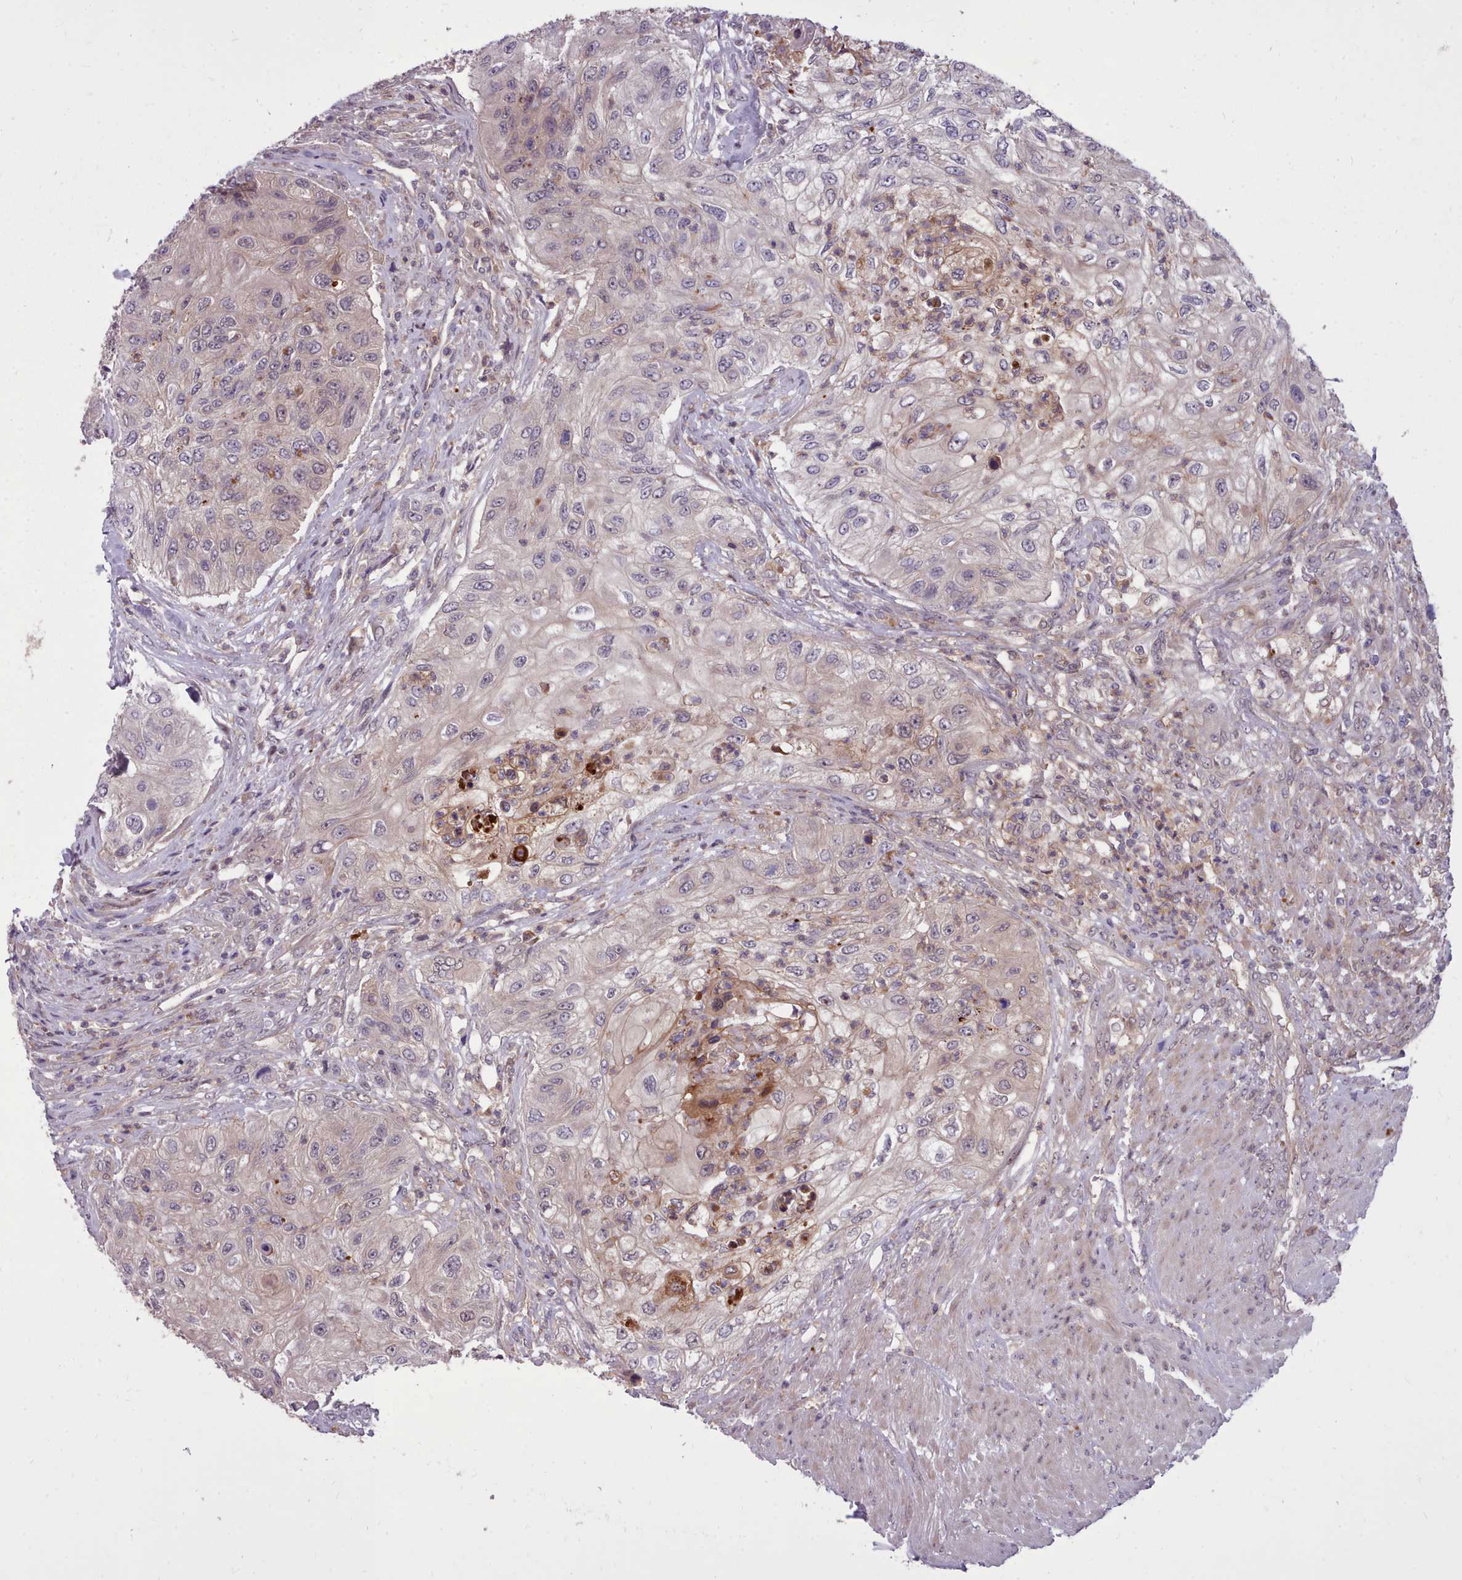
{"staining": {"intensity": "weak", "quantity": "<25%", "location": "cytoplasmic/membranous,nuclear"}, "tissue": "urothelial cancer", "cell_type": "Tumor cells", "image_type": "cancer", "snomed": [{"axis": "morphology", "description": "Urothelial carcinoma, High grade"}, {"axis": "topography", "description": "Urinary bladder"}], "caption": "Immunohistochemistry micrograph of urothelial carcinoma (high-grade) stained for a protein (brown), which displays no expression in tumor cells.", "gene": "AHCY", "patient": {"sex": "female", "age": 60}}